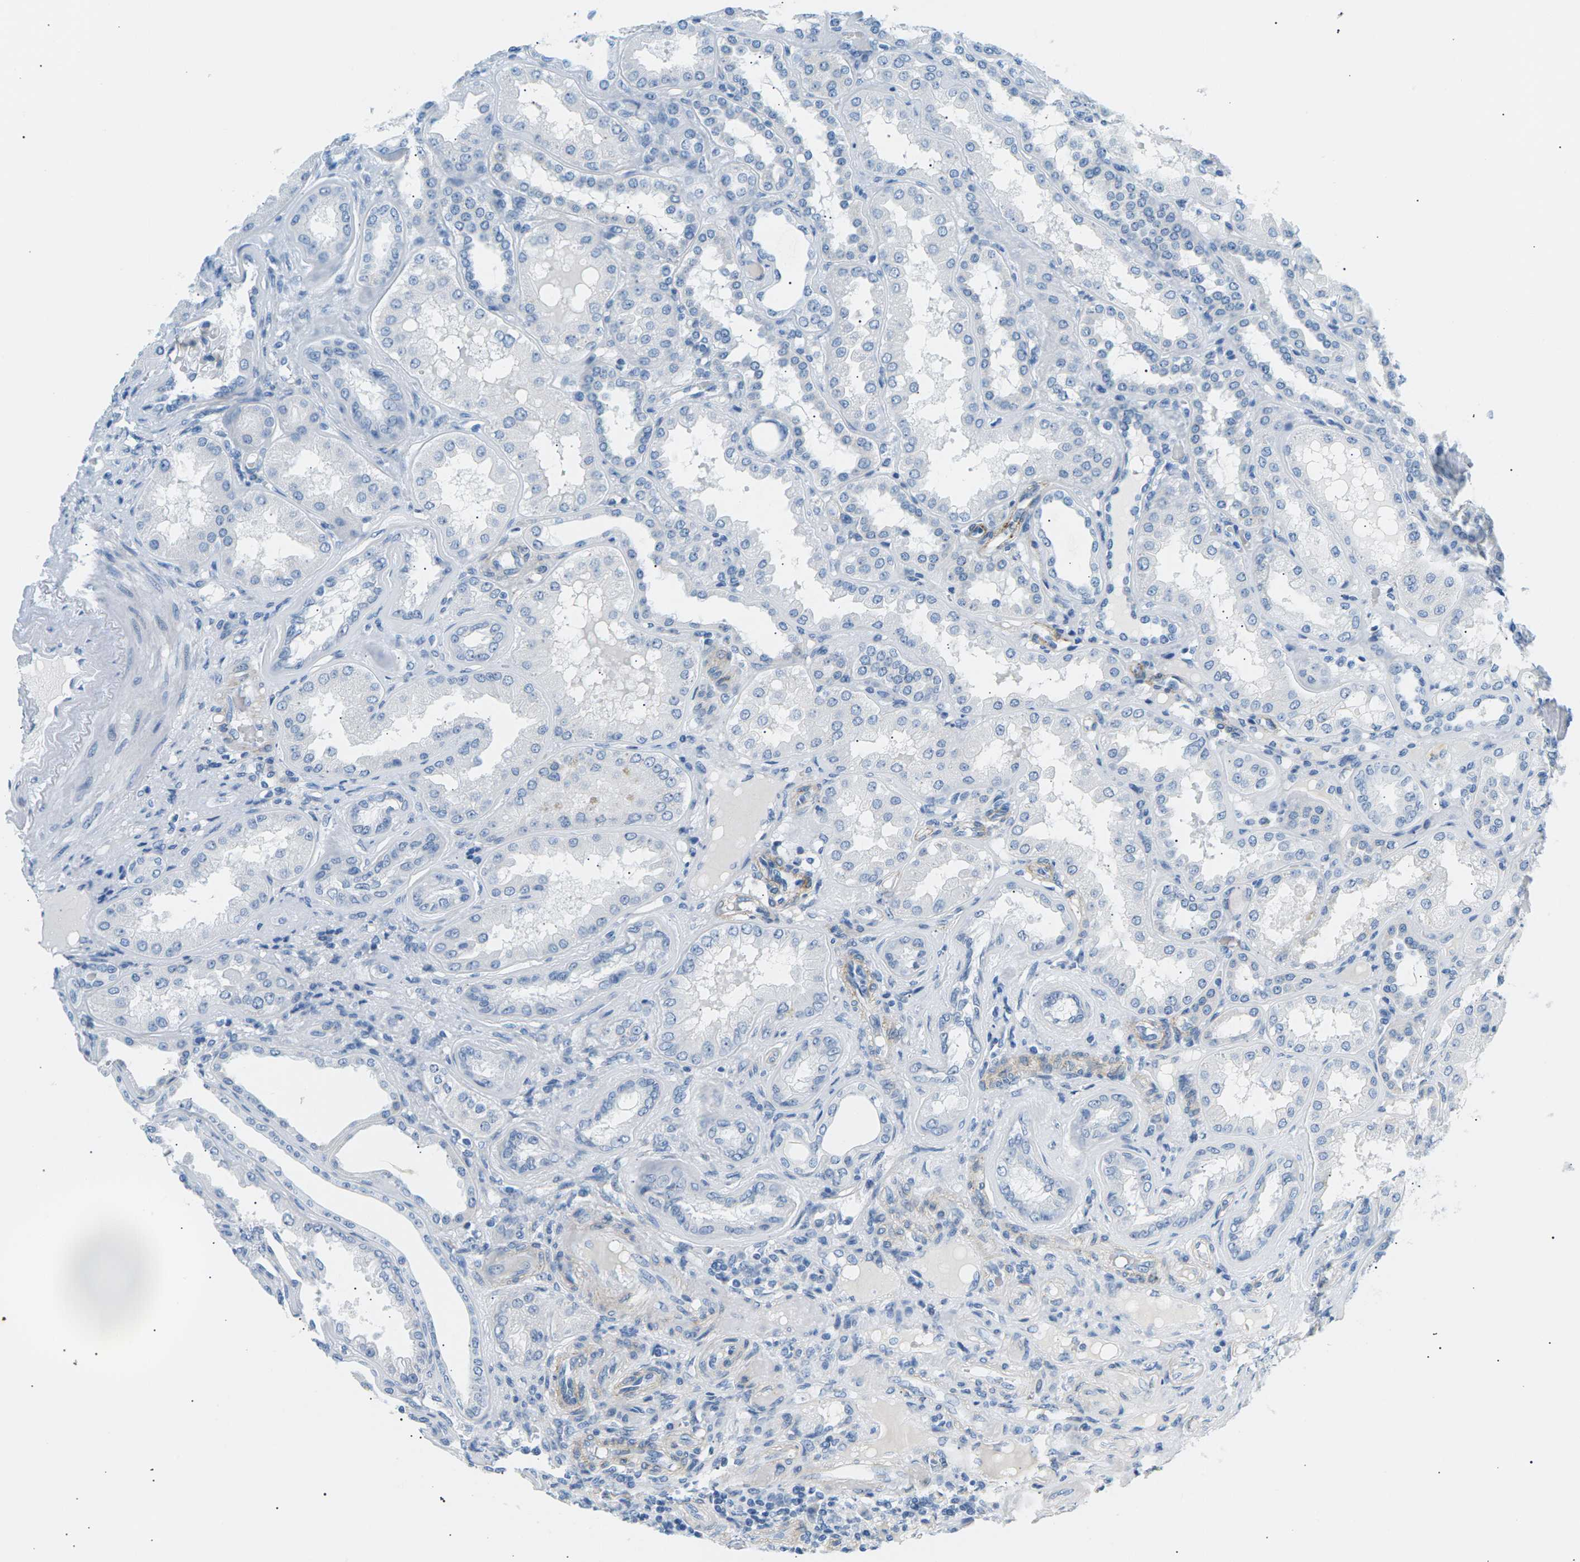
{"staining": {"intensity": "weak", "quantity": "<25%", "location": "cytoplasmic/membranous"}, "tissue": "kidney", "cell_type": "Cells in glomeruli", "image_type": "normal", "snomed": [{"axis": "morphology", "description": "Normal tissue, NOS"}, {"axis": "topography", "description": "Kidney"}], "caption": "Human kidney stained for a protein using immunohistochemistry reveals no positivity in cells in glomeruli.", "gene": "SEPTIN5", "patient": {"sex": "female", "age": 56}}